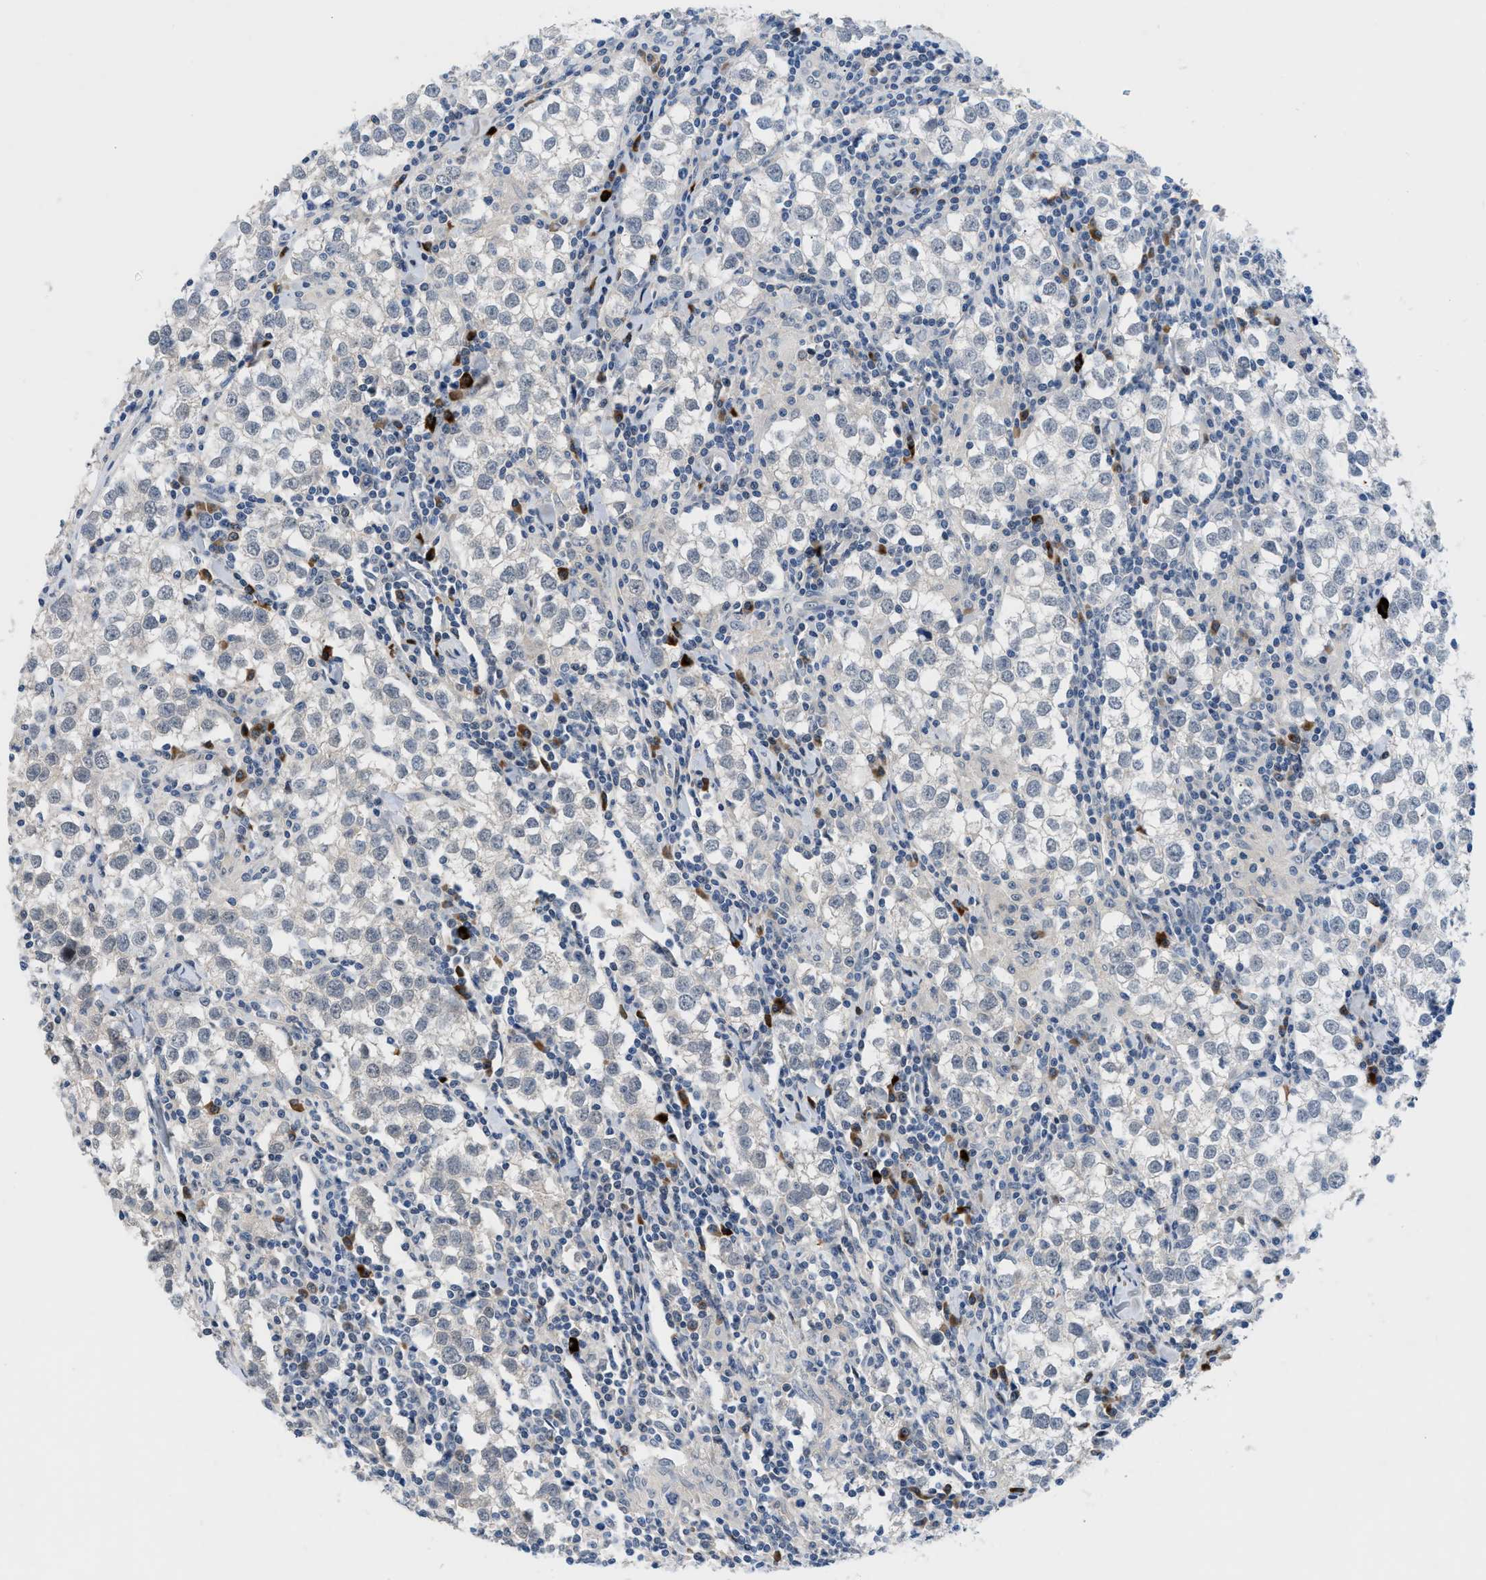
{"staining": {"intensity": "negative", "quantity": "none", "location": "none"}, "tissue": "testis cancer", "cell_type": "Tumor cells", "image_type": "cancer", "snomed": [{"axis": "morphology", "description": "Seminoma, NOS"}, {"axis": "morphology", "description": "Carcinoma, Embryonal, NOS"}, {"axis": "topography", "description": "Testis"}], "caption": "High magnification brightfield microscopy of embryonal carcinoma (testis) stained with DAB (brown) and counterstained with hematoxylin (blue): tumor cells show no significant expression. (IHC, brightfield microscopy, high magnification).", "gene": "OR9K2", "patient": {"sex": "male", "age": 36}}